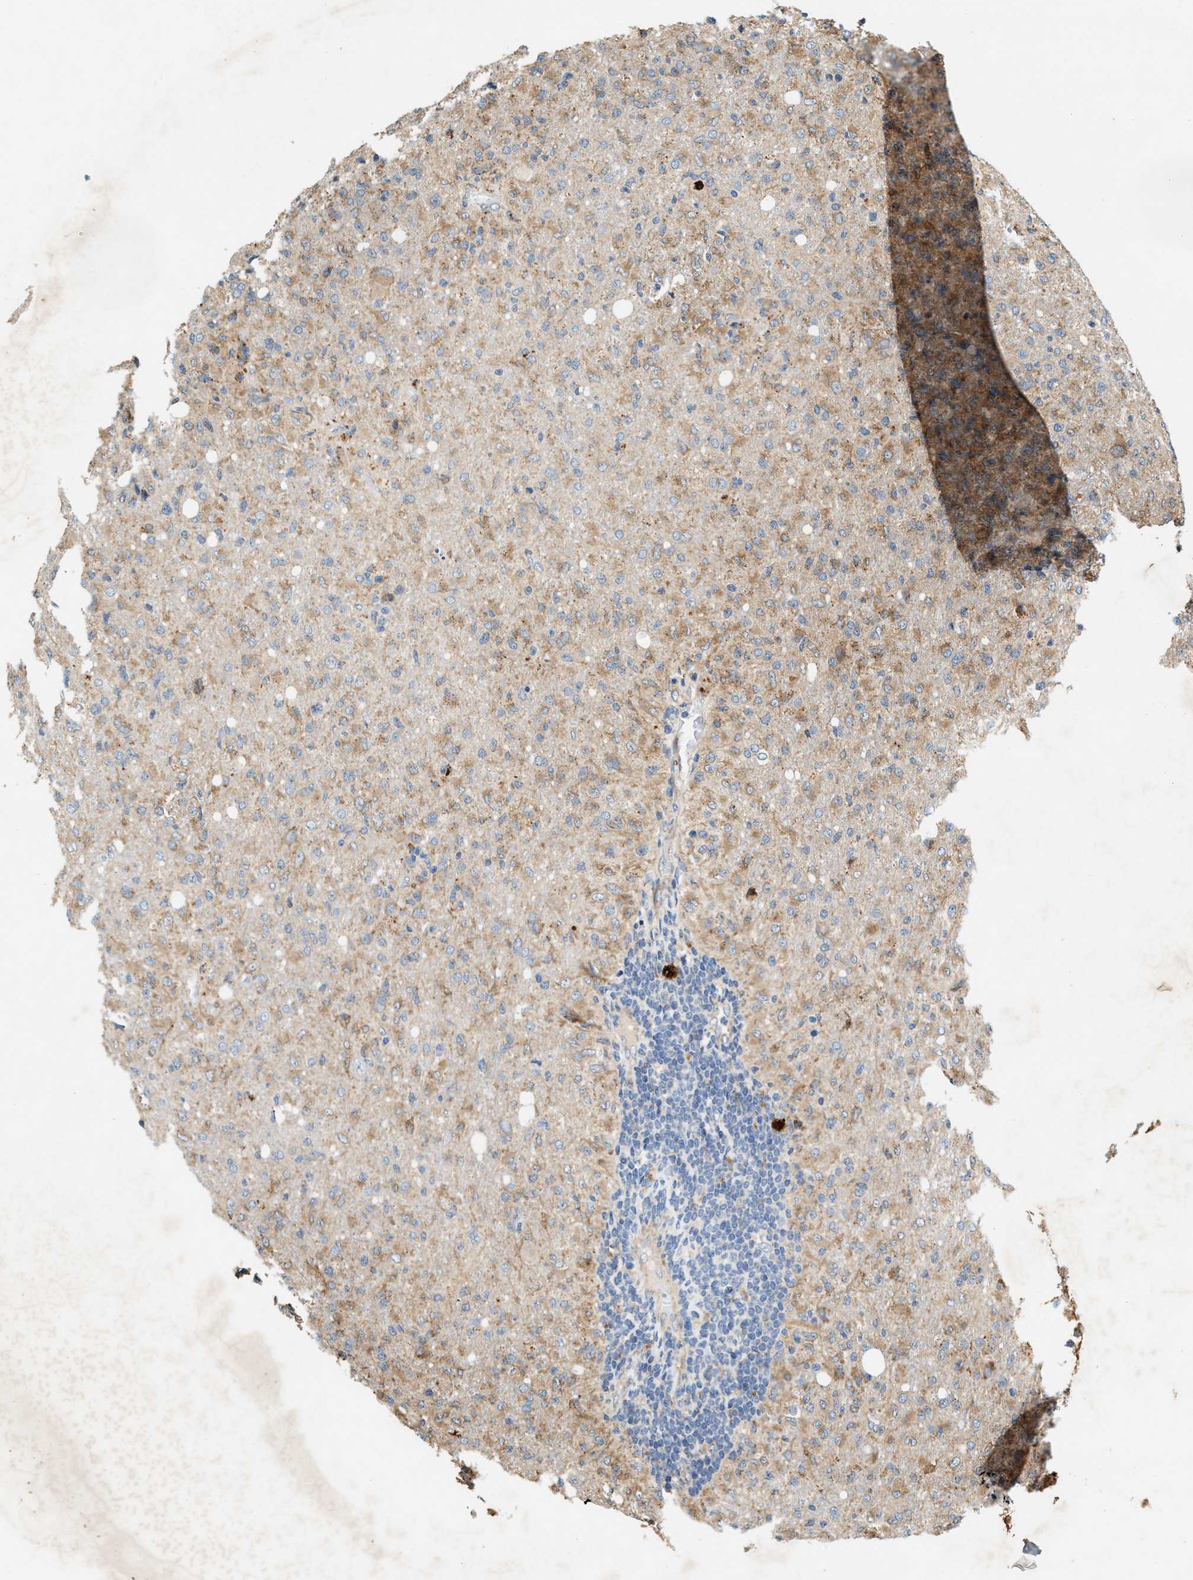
{"staining": {"intensity": "moderate", "quantity": ">75%", "location": "cytoplasmic/membranous"}, "tissue": "glioma", "cell_type": "Tumor cells", "image_type": "cancer", "snomed": [{"axis": "morphology", "description": "Glioma, malignant, High grade"}, {"axis": "topography", "description": "Brain"}], "caption": "Immunohistochemistry (IHC) of glioma reveals medium levels of moderate cytoplasmic/membranous staining in about >75% of tumor cells.", "gene": "DUSP10", "patient": {"sex": "female", "age": 57}}